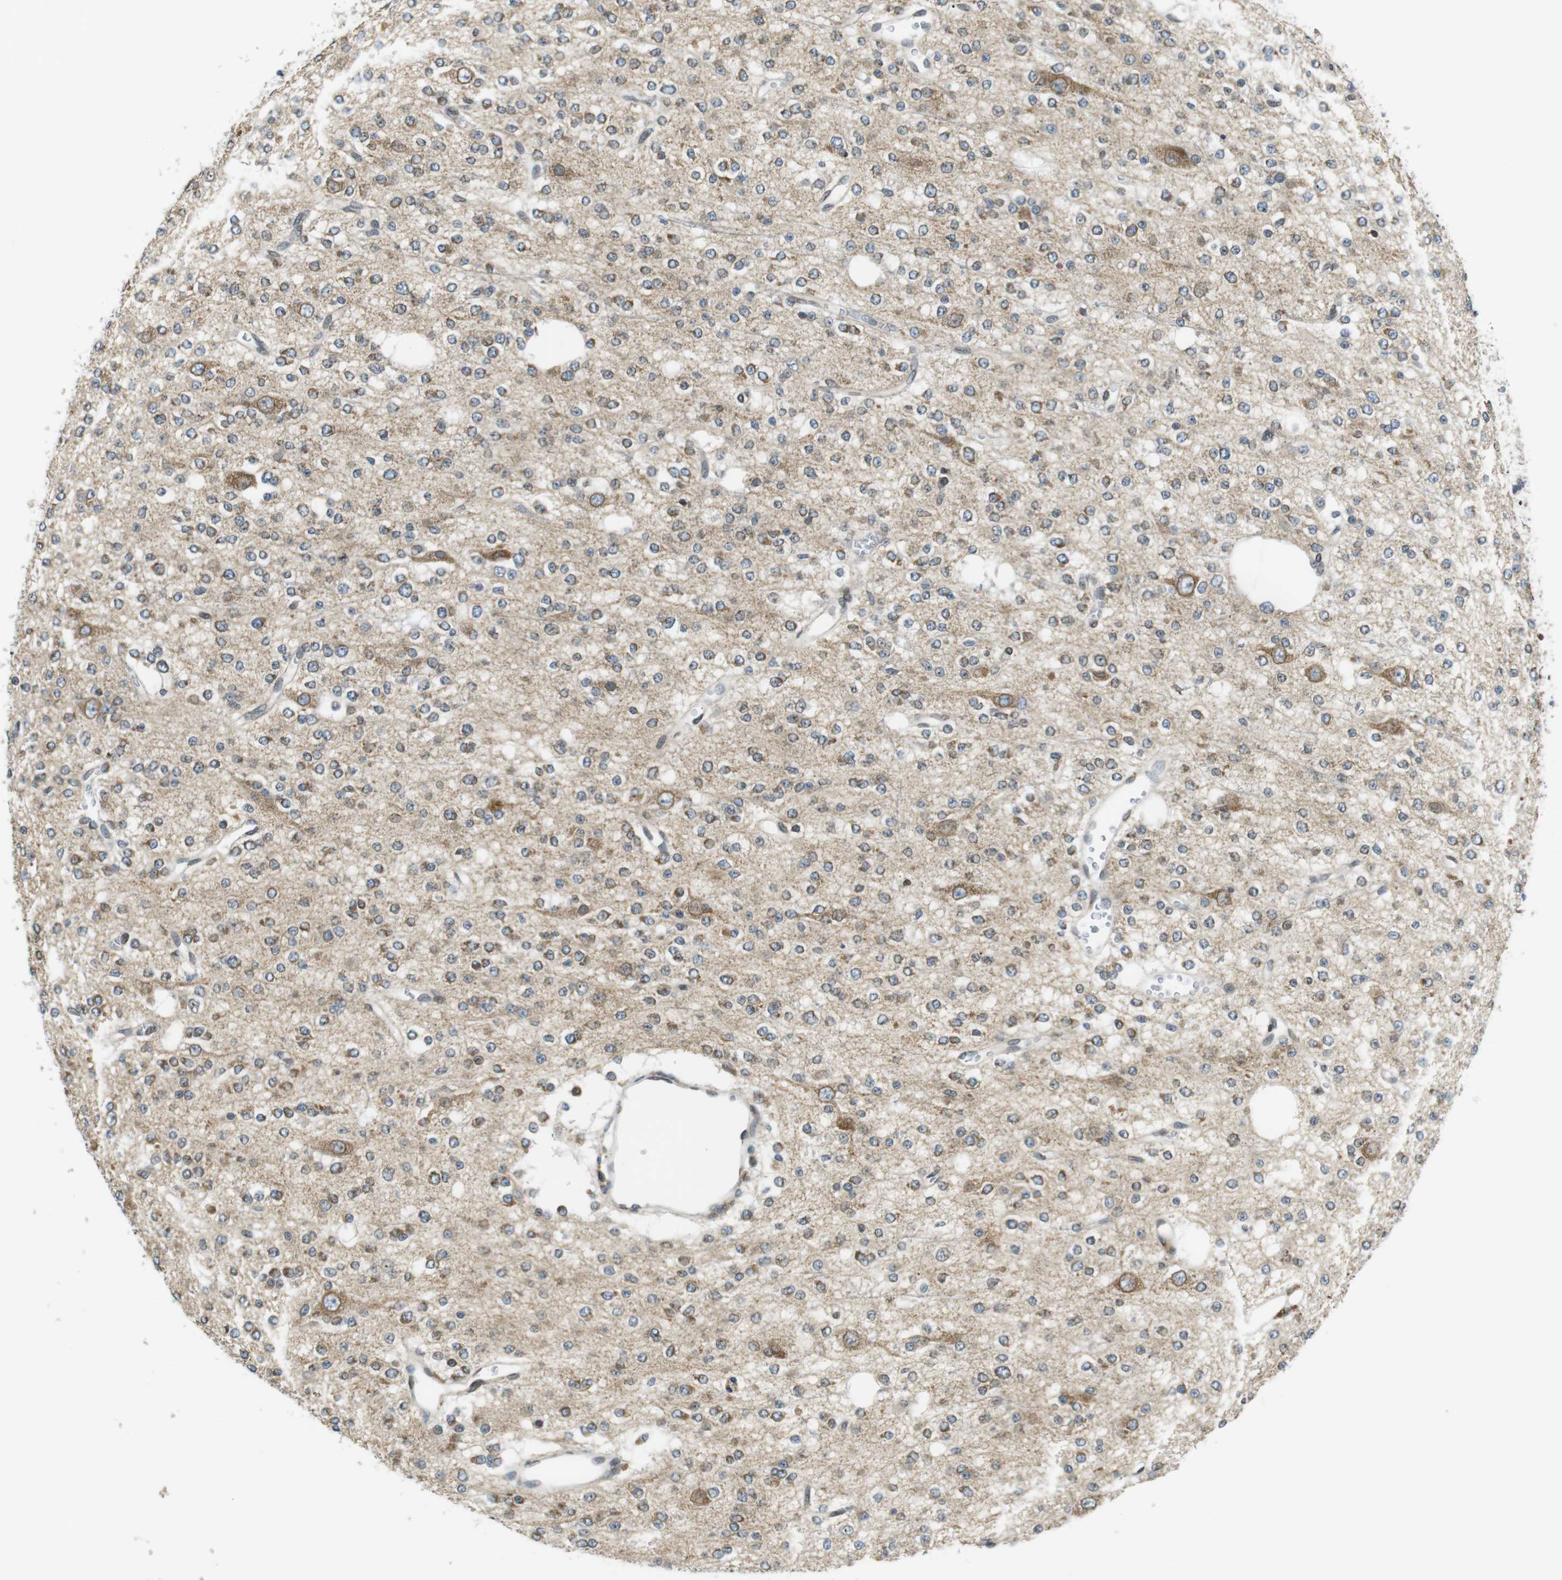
{"staining": {"intensity": "weak", "quantity": "25%-75%", "location": "cytoplasmic/membranous"}, "tissue": "glioma", "cell_type": "Tumor cells", "image_type": "cancer", "snomed": [{"axis": "morphology", "description": "Glioma, malignant, Low grade"}, {"axis": "topography", "description": "Brain"}], "caption": "A histopathology image of malignant low-grade glioma stained for a protein shows weak cytoplasmic/membranous brown staining in tumor cells.", "gene": "TMX4", "patient": {"sex": "male", "age": 38}}